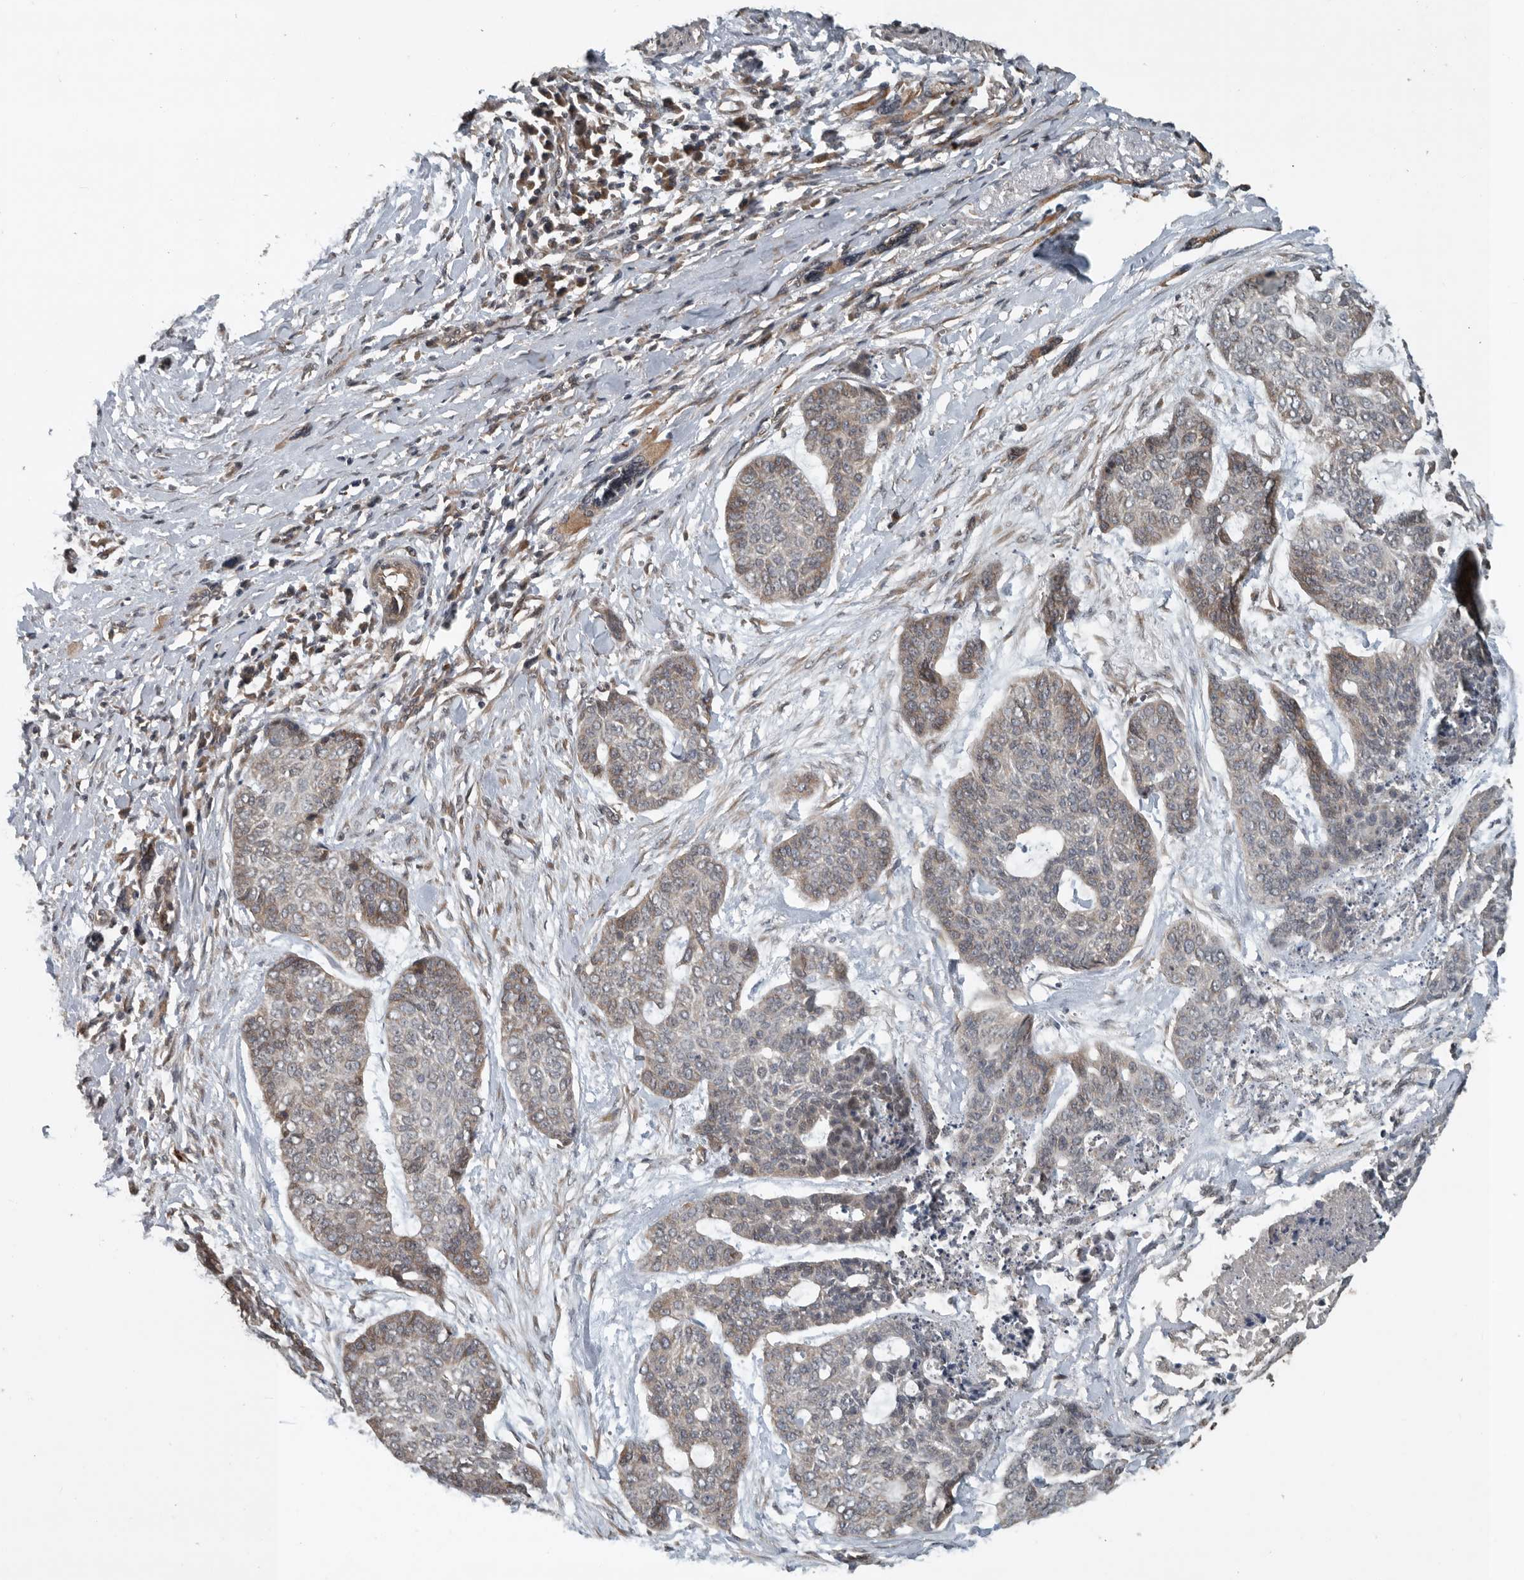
{"staining": {"intensity": "weak", "quantity": "<25%", "location": "cytoplasmic/membranous"}, "tissue": "skin cancer", "cell_type": "Tumor cells", "image_type": "cancer", "snomed": [{"axis": "morphology", "description": "Basal cell carcinoma"}, {"axis": "topography", "description": "Skin"}], "caption": "Immunohistochemistry of human skin cancer (basal cell carcinoma) shows no expression in tumor cells.", "gene": "AMFR", "patient": {"sex": "female", "age": 64}}